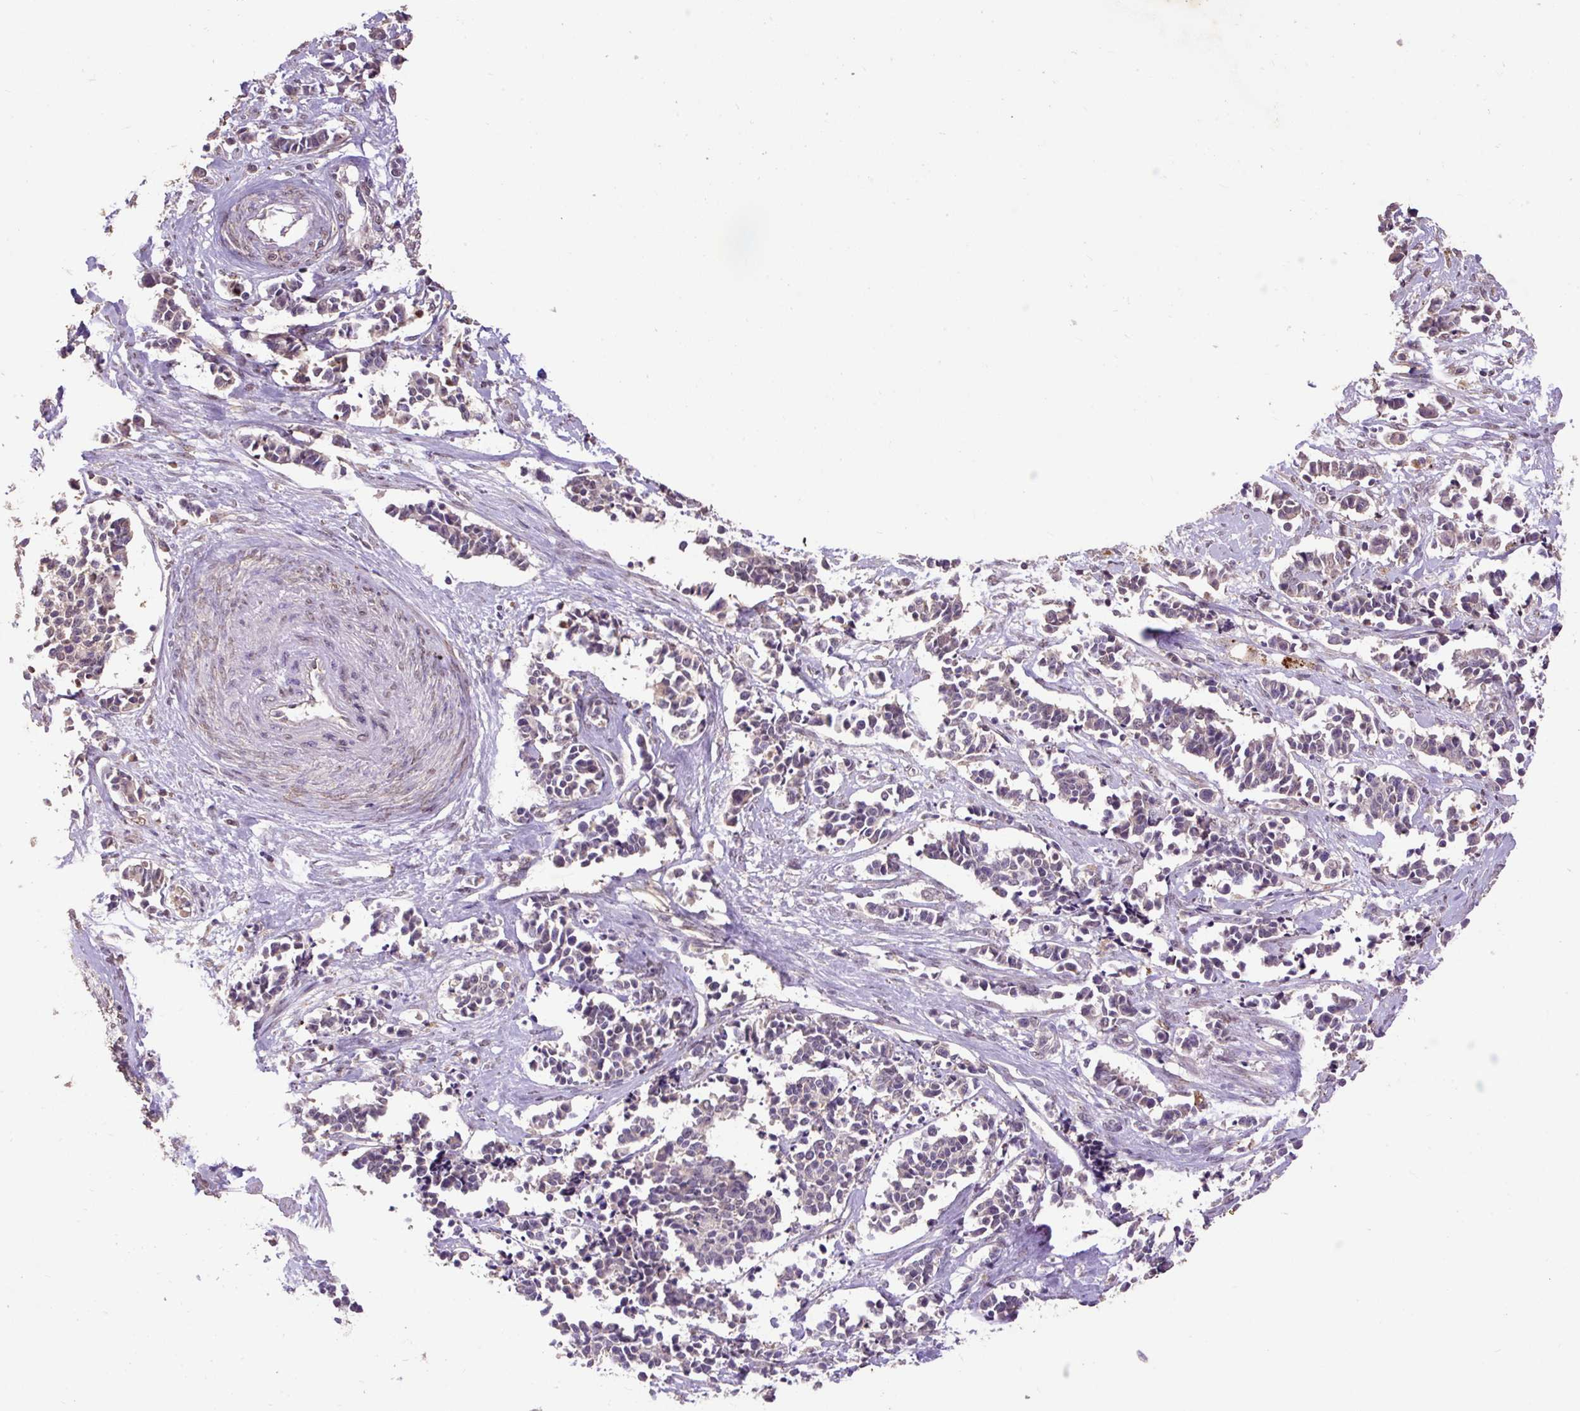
{"staining": {"intensity": "negative", "quantity": "none", "location": "none"}, "tissue": "cervical cancer", "cell_type": "Tumor cells", "image_type": "cancer", "snomed": [{"axis": "morphology", "description": "Normal tissue, NOS"}, {"axis": "morphology", "description": "Squamous cell carcinoma, NOS"}, {"axis": "topography", "description": "Cervix"}], "caption": "This is an immunohistochemistry image of cervical cancer (squamous cell carcinoma). There is no positivity in tumor cells.", "gene": "LRTM2", "patient": {"sex": "female", "age": 35}}